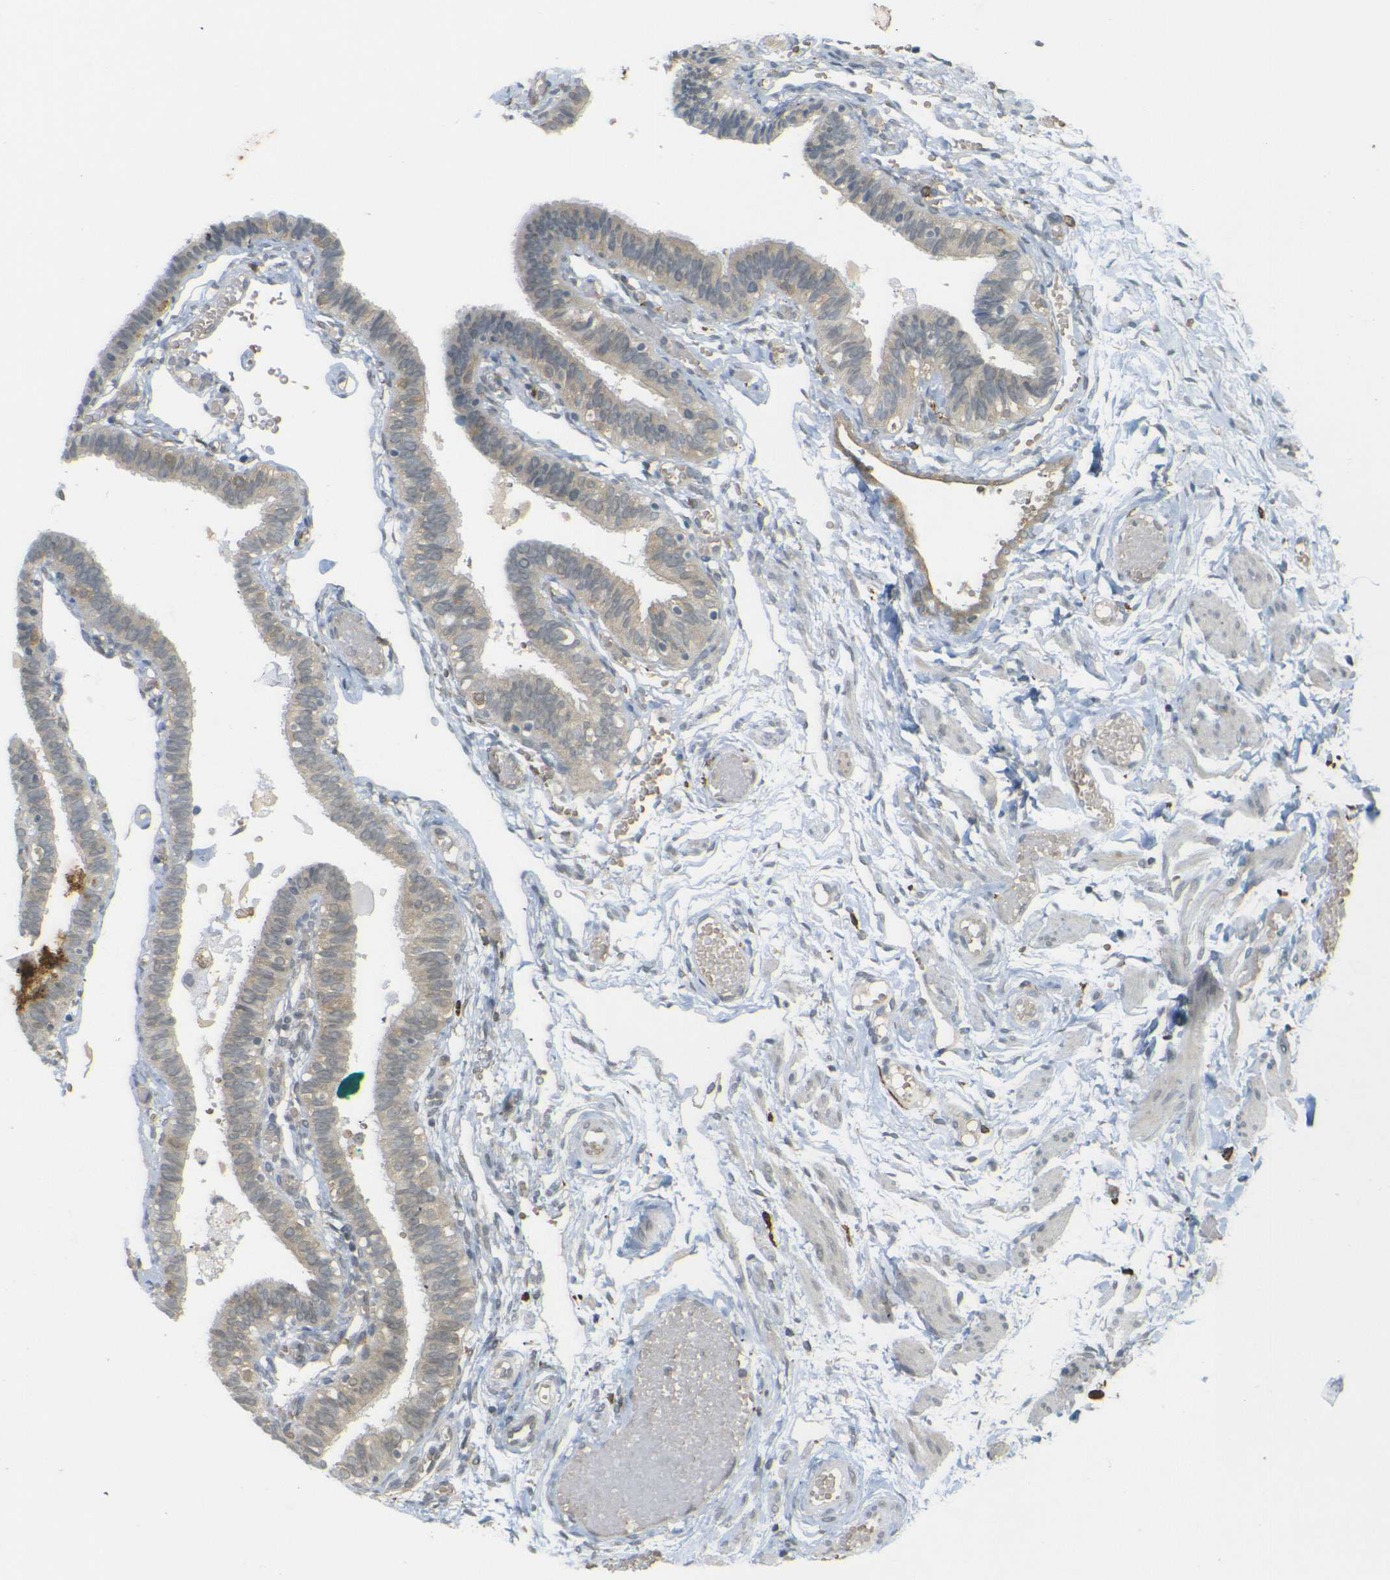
{"staining": {"intensity": "weak", "quantity": ">75%", "location": "cytoplasmic/membranous"}, "tissue": "fallopian tube", "cell_type": "Glandular cells", "image_type": "normal", "snomed": [{"axis": "morphology", "description": "Normal tissue, NOS"}, {"axis": "topography", "description": "Fallopian tube"}], "caption": "Fallopian tube stained with immunohistochemistry (IHC) reveals weak cytoplasmic/membranous staining in about >75% of glandular cells. Using DAB (brown) and hematoxylin (blue) stains, captured at high magnification using brightfield microscopy.", "gene": "DAB2", "patient": {"sex": "female", "age": 46}}